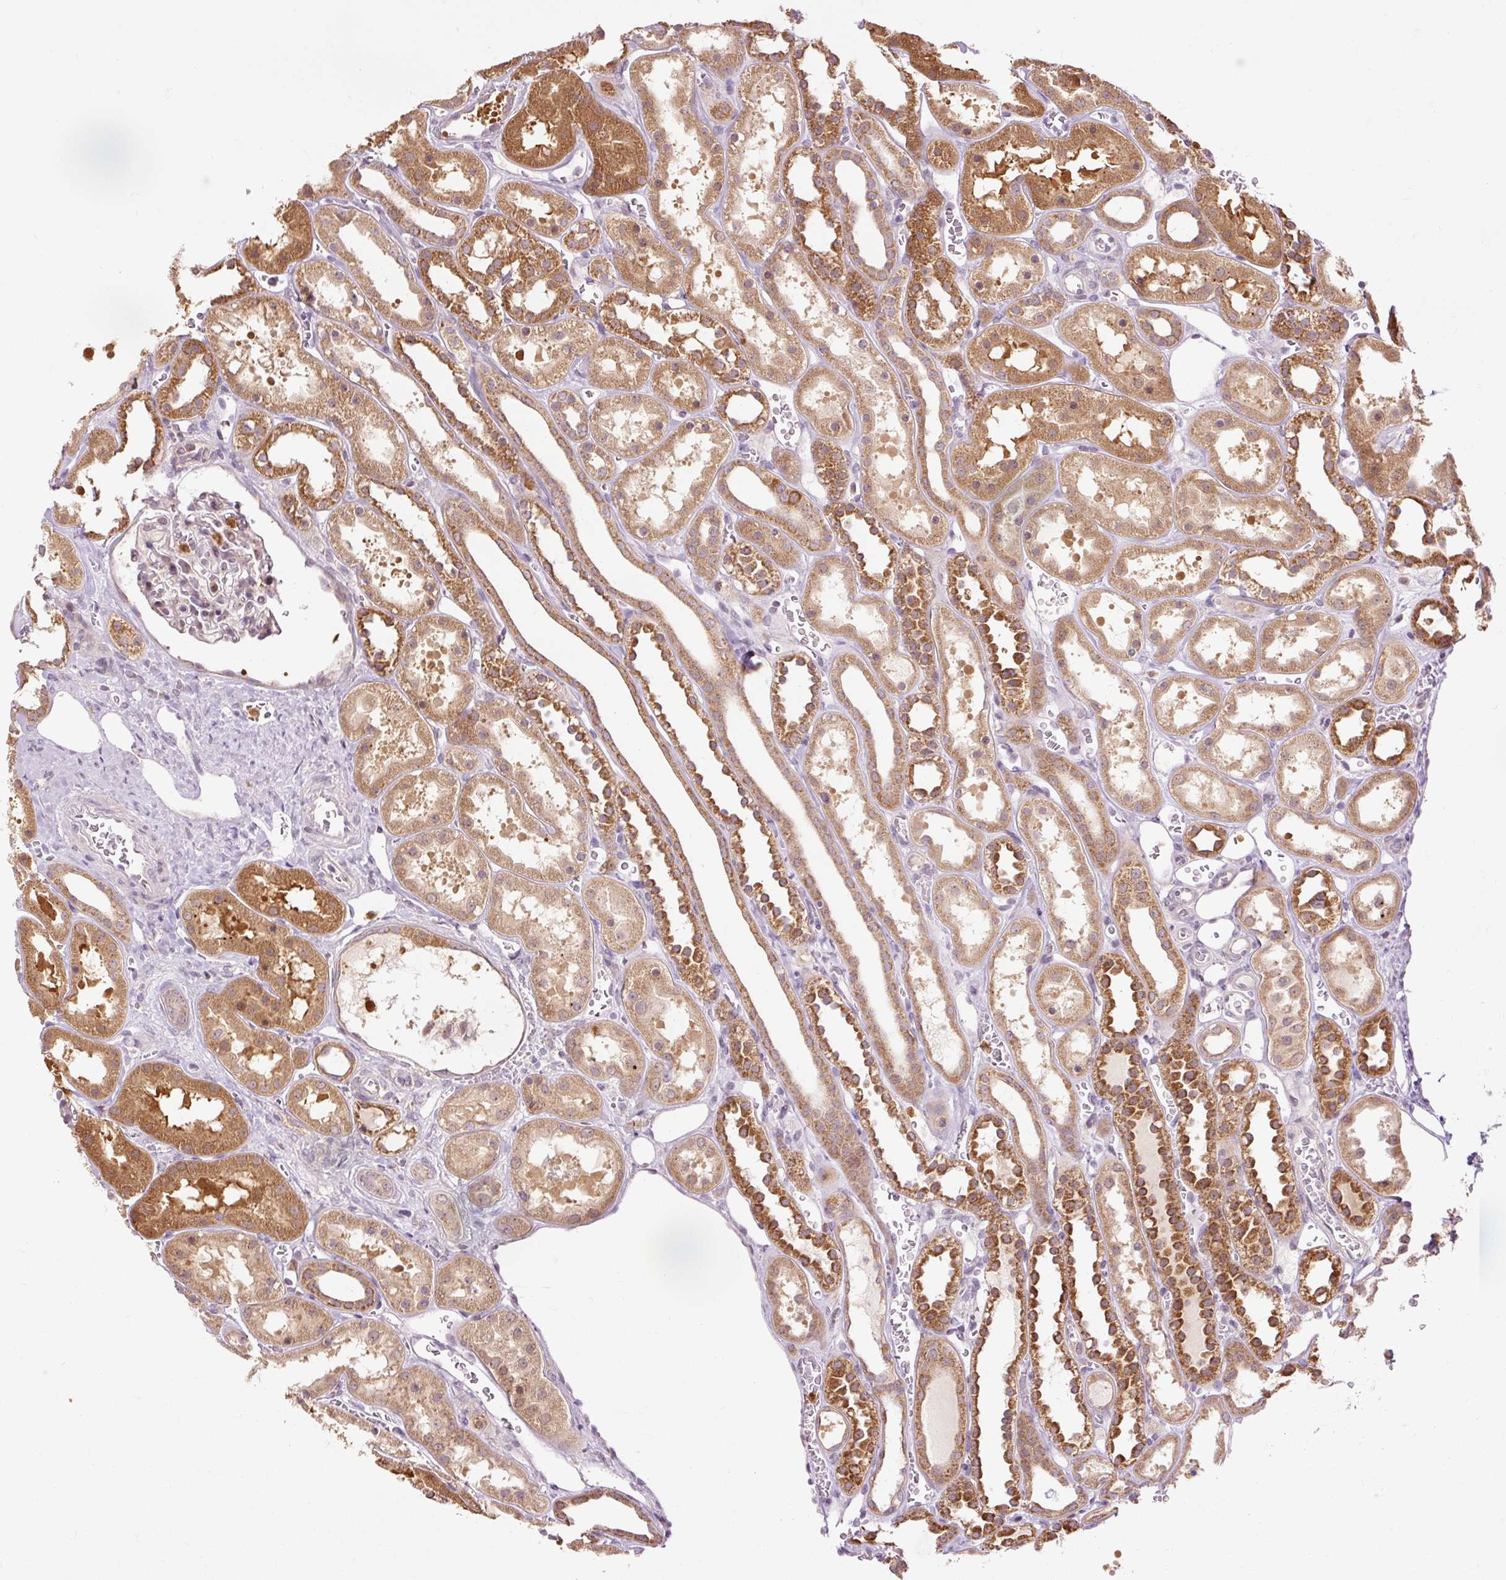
{"staining": {"intensity": "negative", "quantity": "none", "location": "none"}, "tissue": "kidney", "cell_type": "Cells in glomeruli", "image_type": "normal", "snomed": [{"axis": "morphology", "description": "Normal tissue, NOS"}, {"axis": "topography", "description": "Kidney"}], "caption": "The histopathology image shows no significant staining in cells in glomeruli of kidney. Brightfield microscopy of immunohistochemistry (IHC) stained with DAB (brown) and hematoxylin (blue), captured at high magnification.", "gene": "PRDX5", "patient": {"sex": "female", "age": 41}}